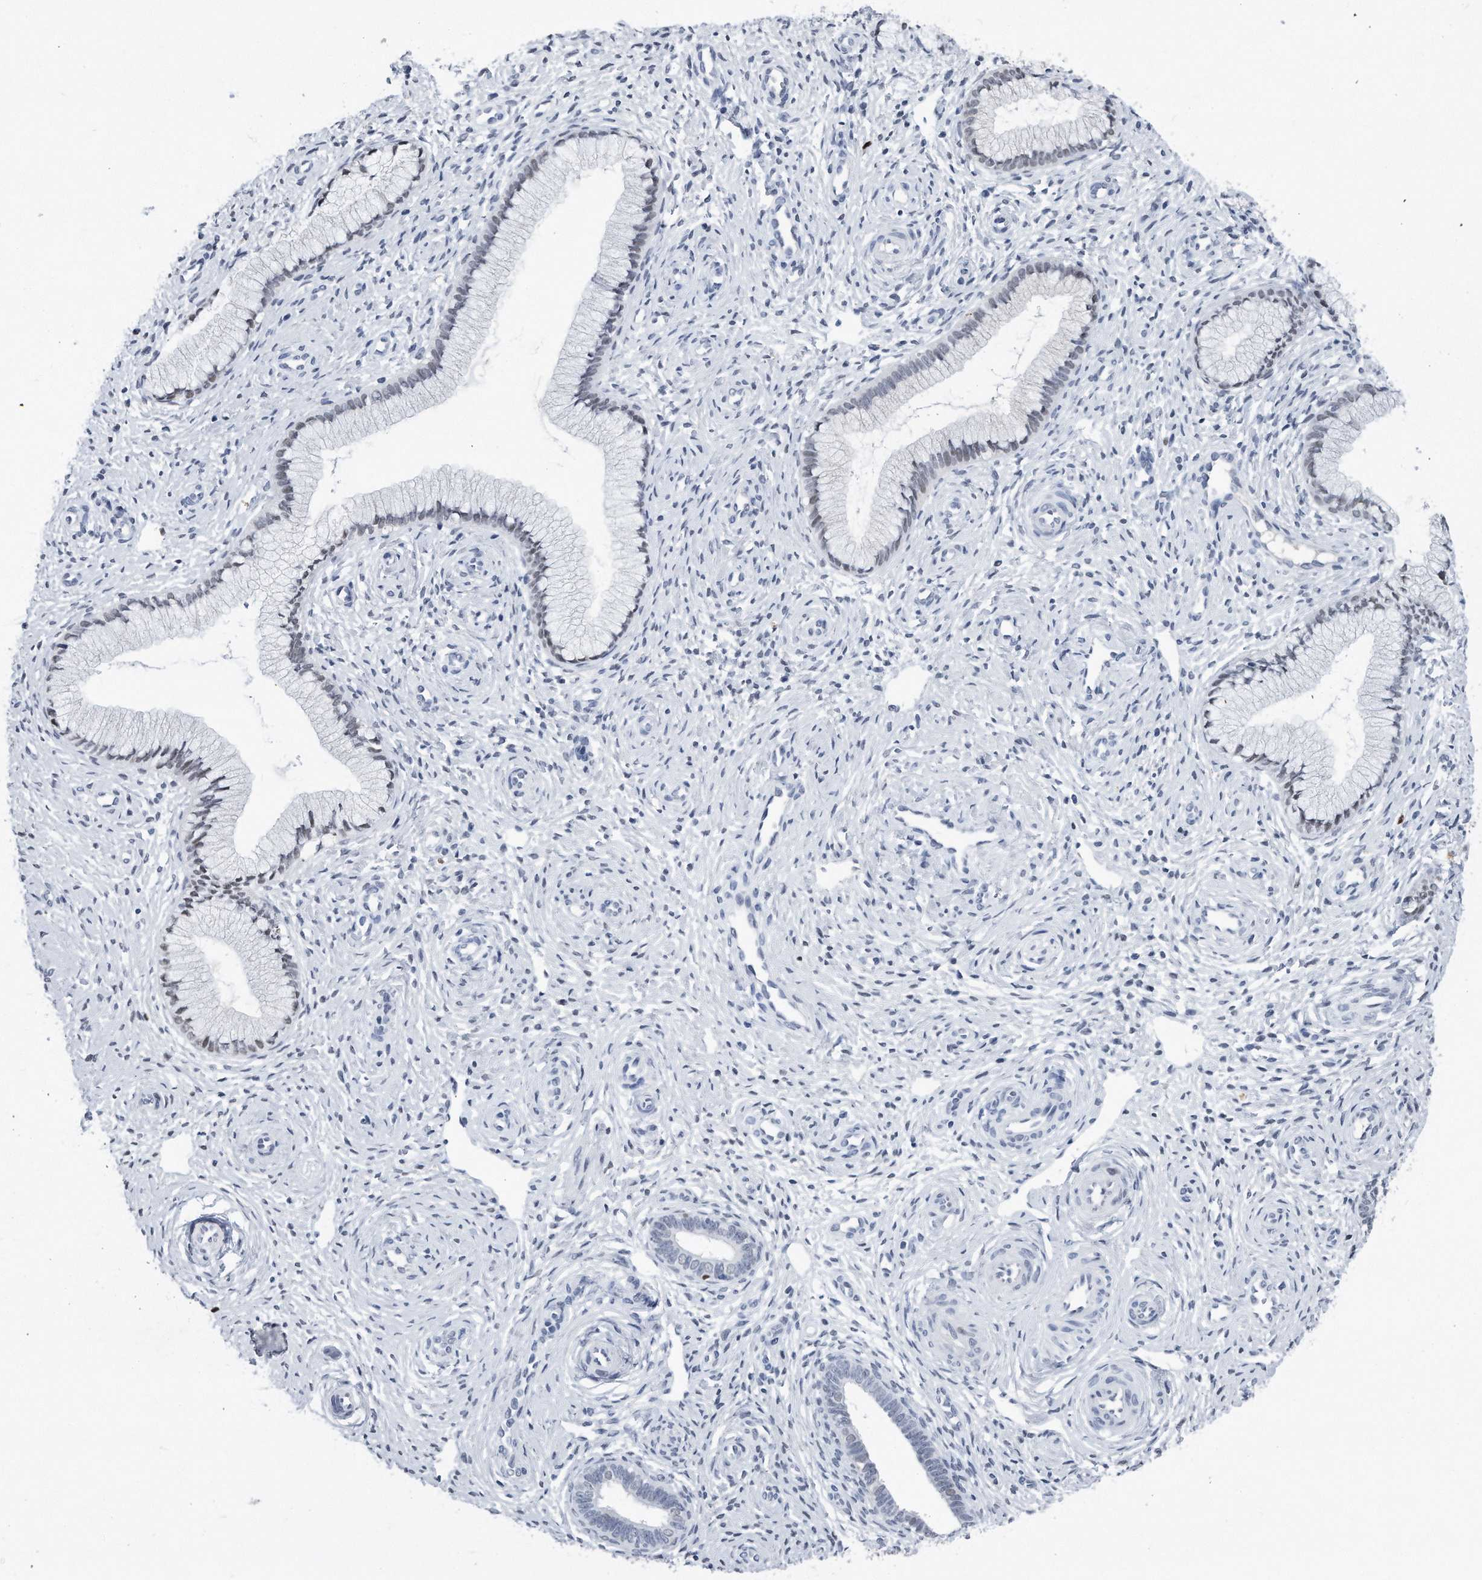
{"staining": {"intensity": "negative", "quantity": "none", "location": "none"}, "tissue": "cervix", "cell_type": "Glandular cells", "image_type": "normal", "snomed": [{"axis": "morphology", "description": "Normal tissue, NOS"}, {"axis": "topography", "description": "Cervix"}], "caption": "This is a photomicrograph of IHC staining of benign cervix, which shows no positivity in glandular cells.", "gene": "PCNA", "patient": {"sex": "female", "age": 27}}